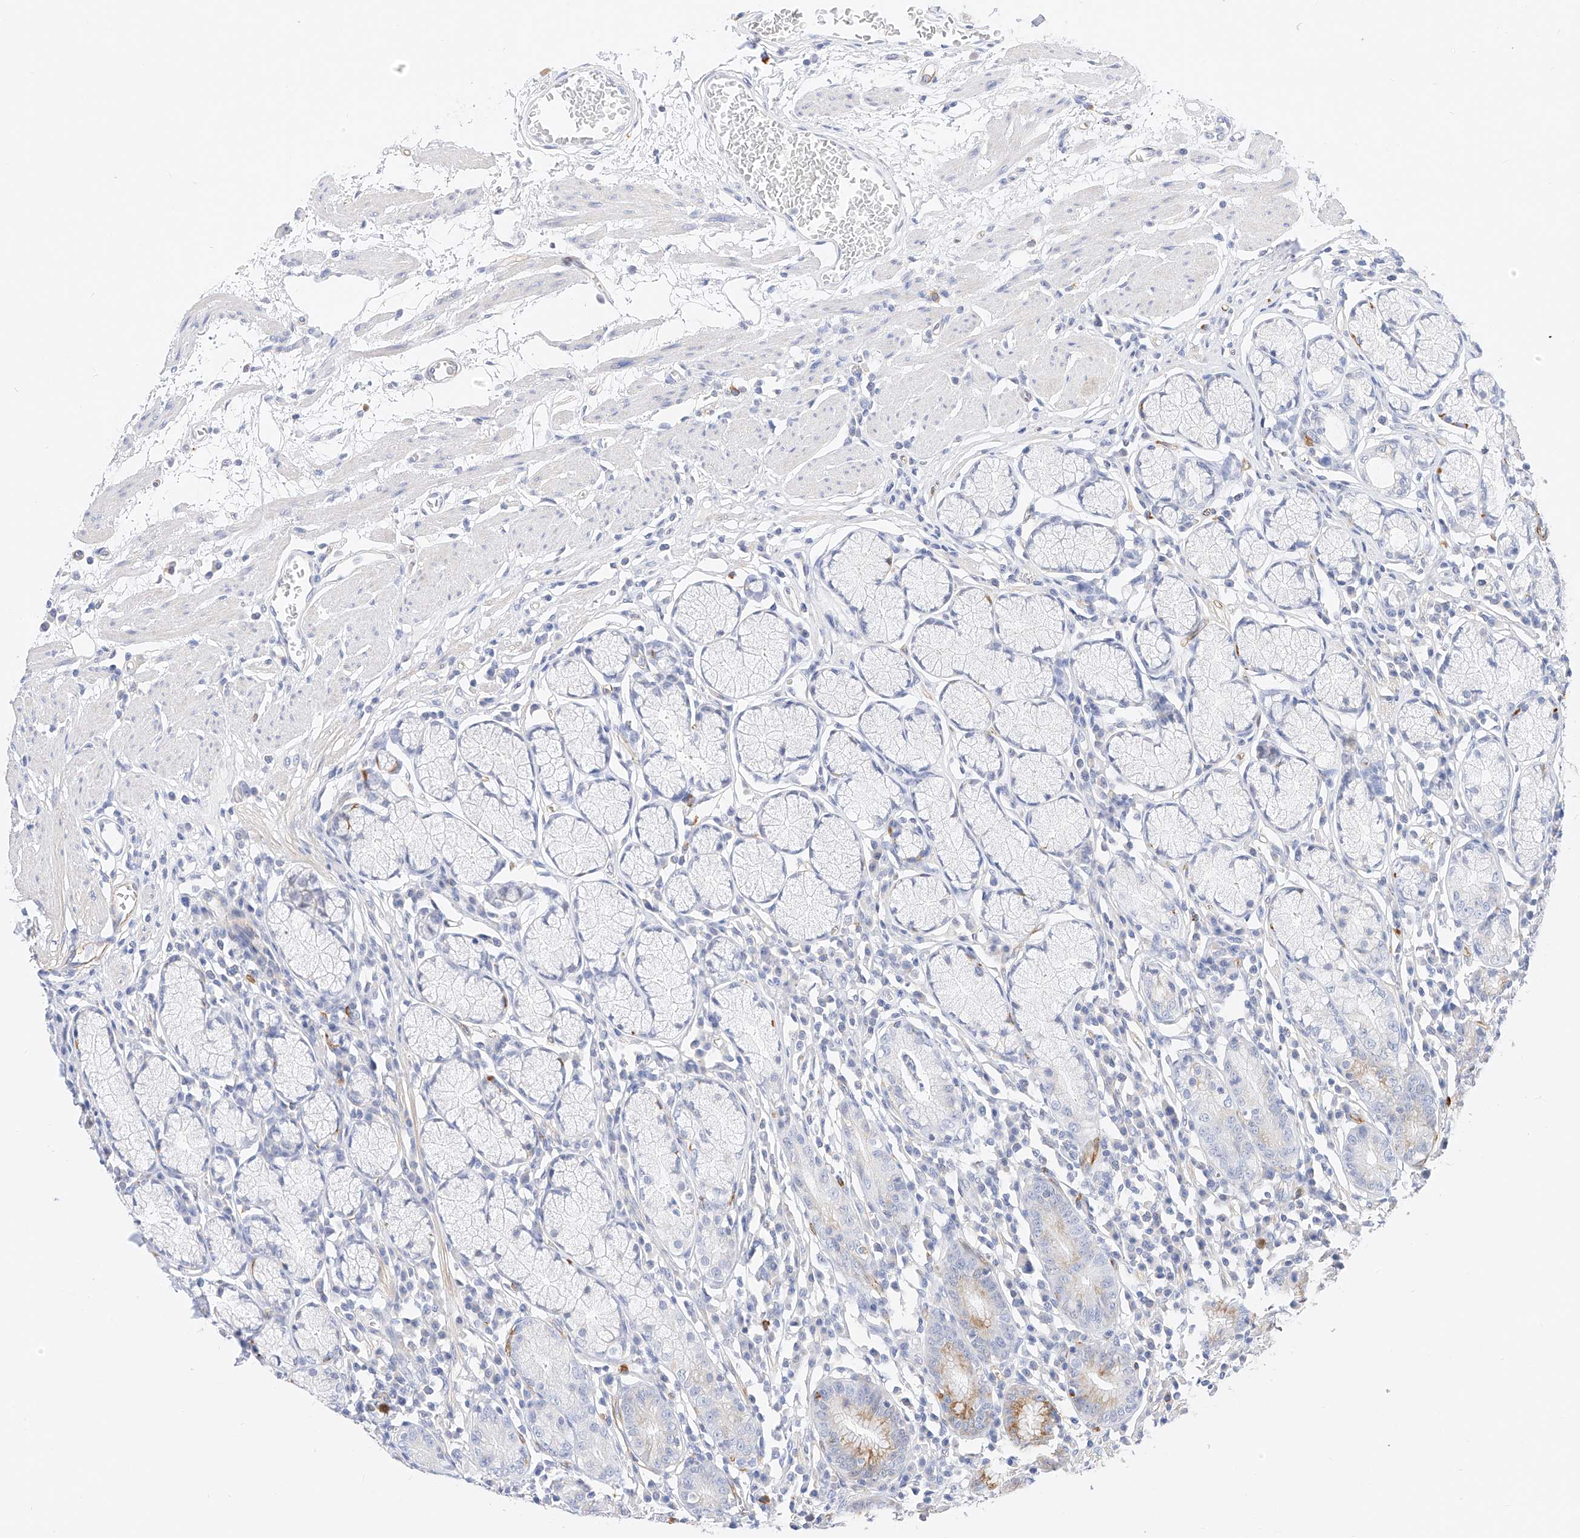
{"staining": {"intensity": "moderate", "quantity": "<25%", "location": "cytoplasmic/membranous"}, "tissue": "stomach", "cell_type": "Glandular cells", "image_type": "normal", "snomed": [{"axis": "morphology", "description": "Normal tissue, NOS"}, {"axis": "topography", "description": "Stomach"}], "caption": "Immunohistochemistry staining of unremarkable stomach, which displays low levels of moderate cytoplasmic/membranous positivity in approximately <25% of glandular cells indicating moderate cytoplasmic/membranous protein positivity. The staining was performed using DAB (brown) for protein detection and nuclei were counterstained in hematoxylin (blue).", "gene": "CDCP2", "patient": {"sex": "male", "age": 55}}